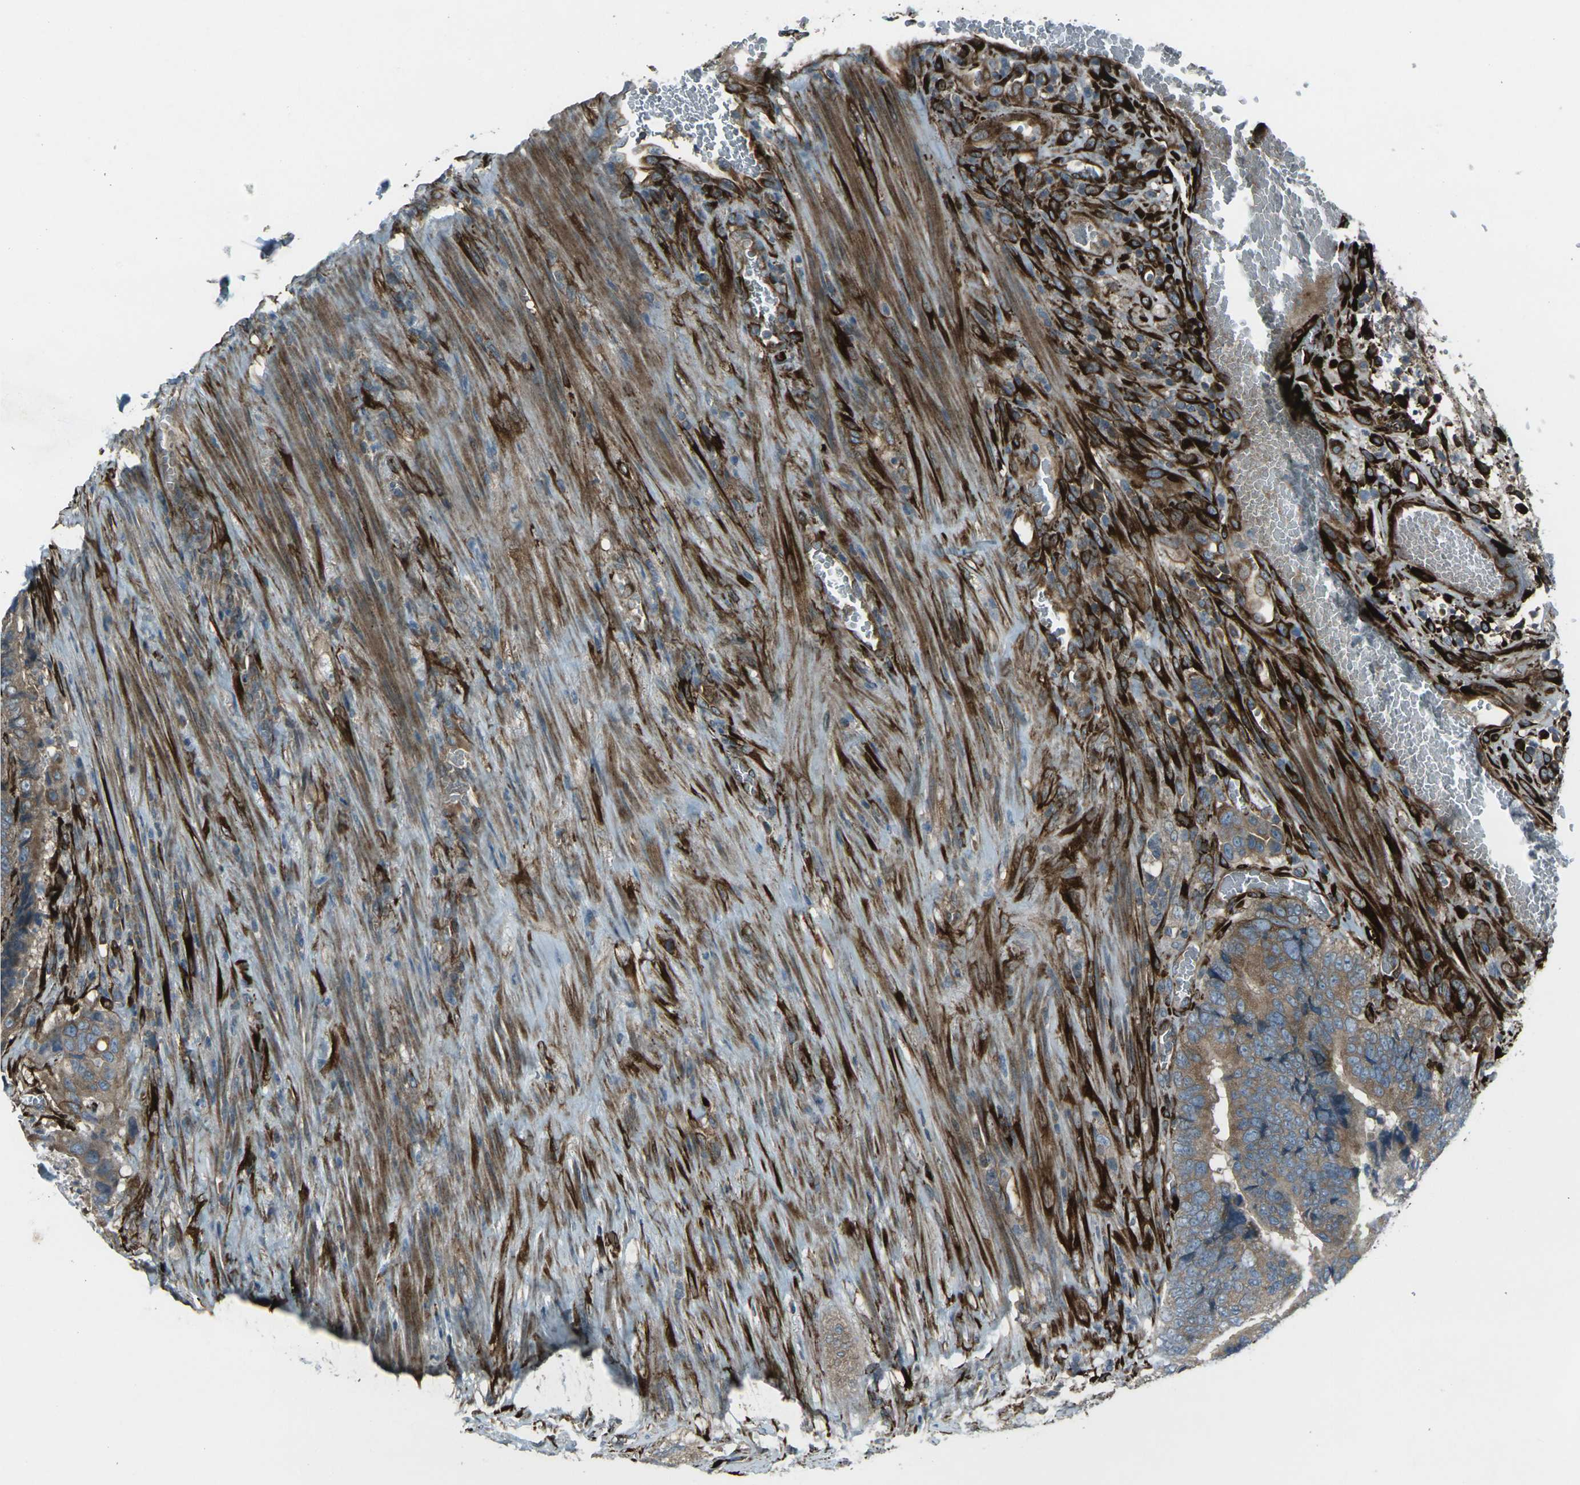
{"staining": {"intensity": "moderate", "quantity": ">75%", "location": "cytoplasmic/membranous"}, "tissue": "colorectal cancer", "cell_type": "Tumor cells", "image_type": "cancer", "snomed": [{"axis": "morphology", "description": "Adenocarcinoma, NOS"}, {"axis": "topography", "description": "Colon"}], "caption": "Colorectal cancer (adenocarcinoma) stained for a protein (brown) exhibits moderate cytoplasmic/membranous positive expression in approximately >75% of tumor cells.", "gene": "LSMEM1", "patient": {"sex": "male", "age": 72}}